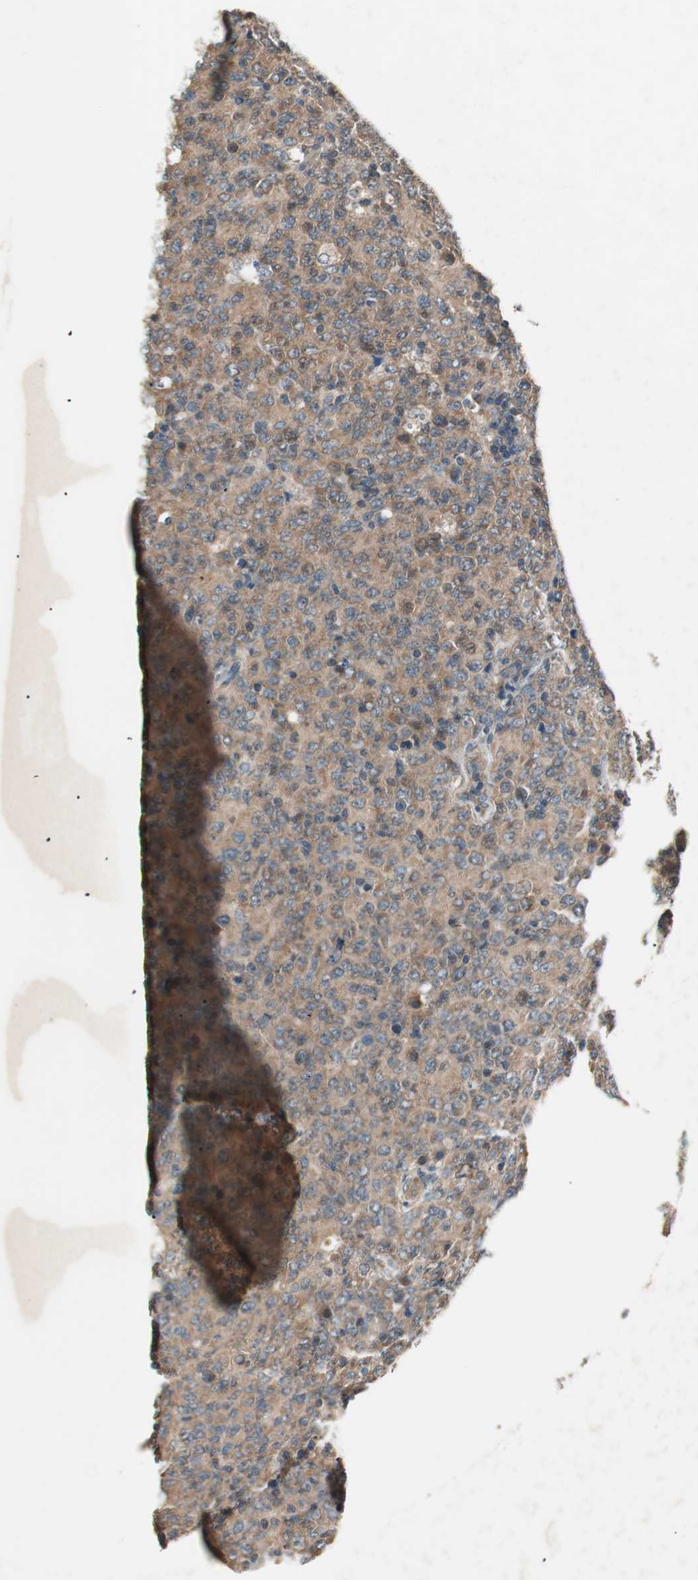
{"staining": {"intensity": "moderate", "quantity": ">75%", "location": "cytoplasmic/membranous"}, "tissue": "lymphoma", "cell_type": "Tumor cells", "image_type": "cancer", "snomed": [{"axis": "morphology", "description": "Malignant lymphoma, non-Hodgkin's type, High grade"}, {"axis": "topography", "description": "Tonsil"}], "caption": "Protein expression analysis of human high-grade malignant lymphoma, non-Hodgkin's type reveals moderate cytoplasmic/membranous expression in about >75% of tumor cells. (DAB IHC, brown staining for protein, blue staining for nuclei).", "gene": "HPN", "patient": {"sex": "female", "age": 36}}